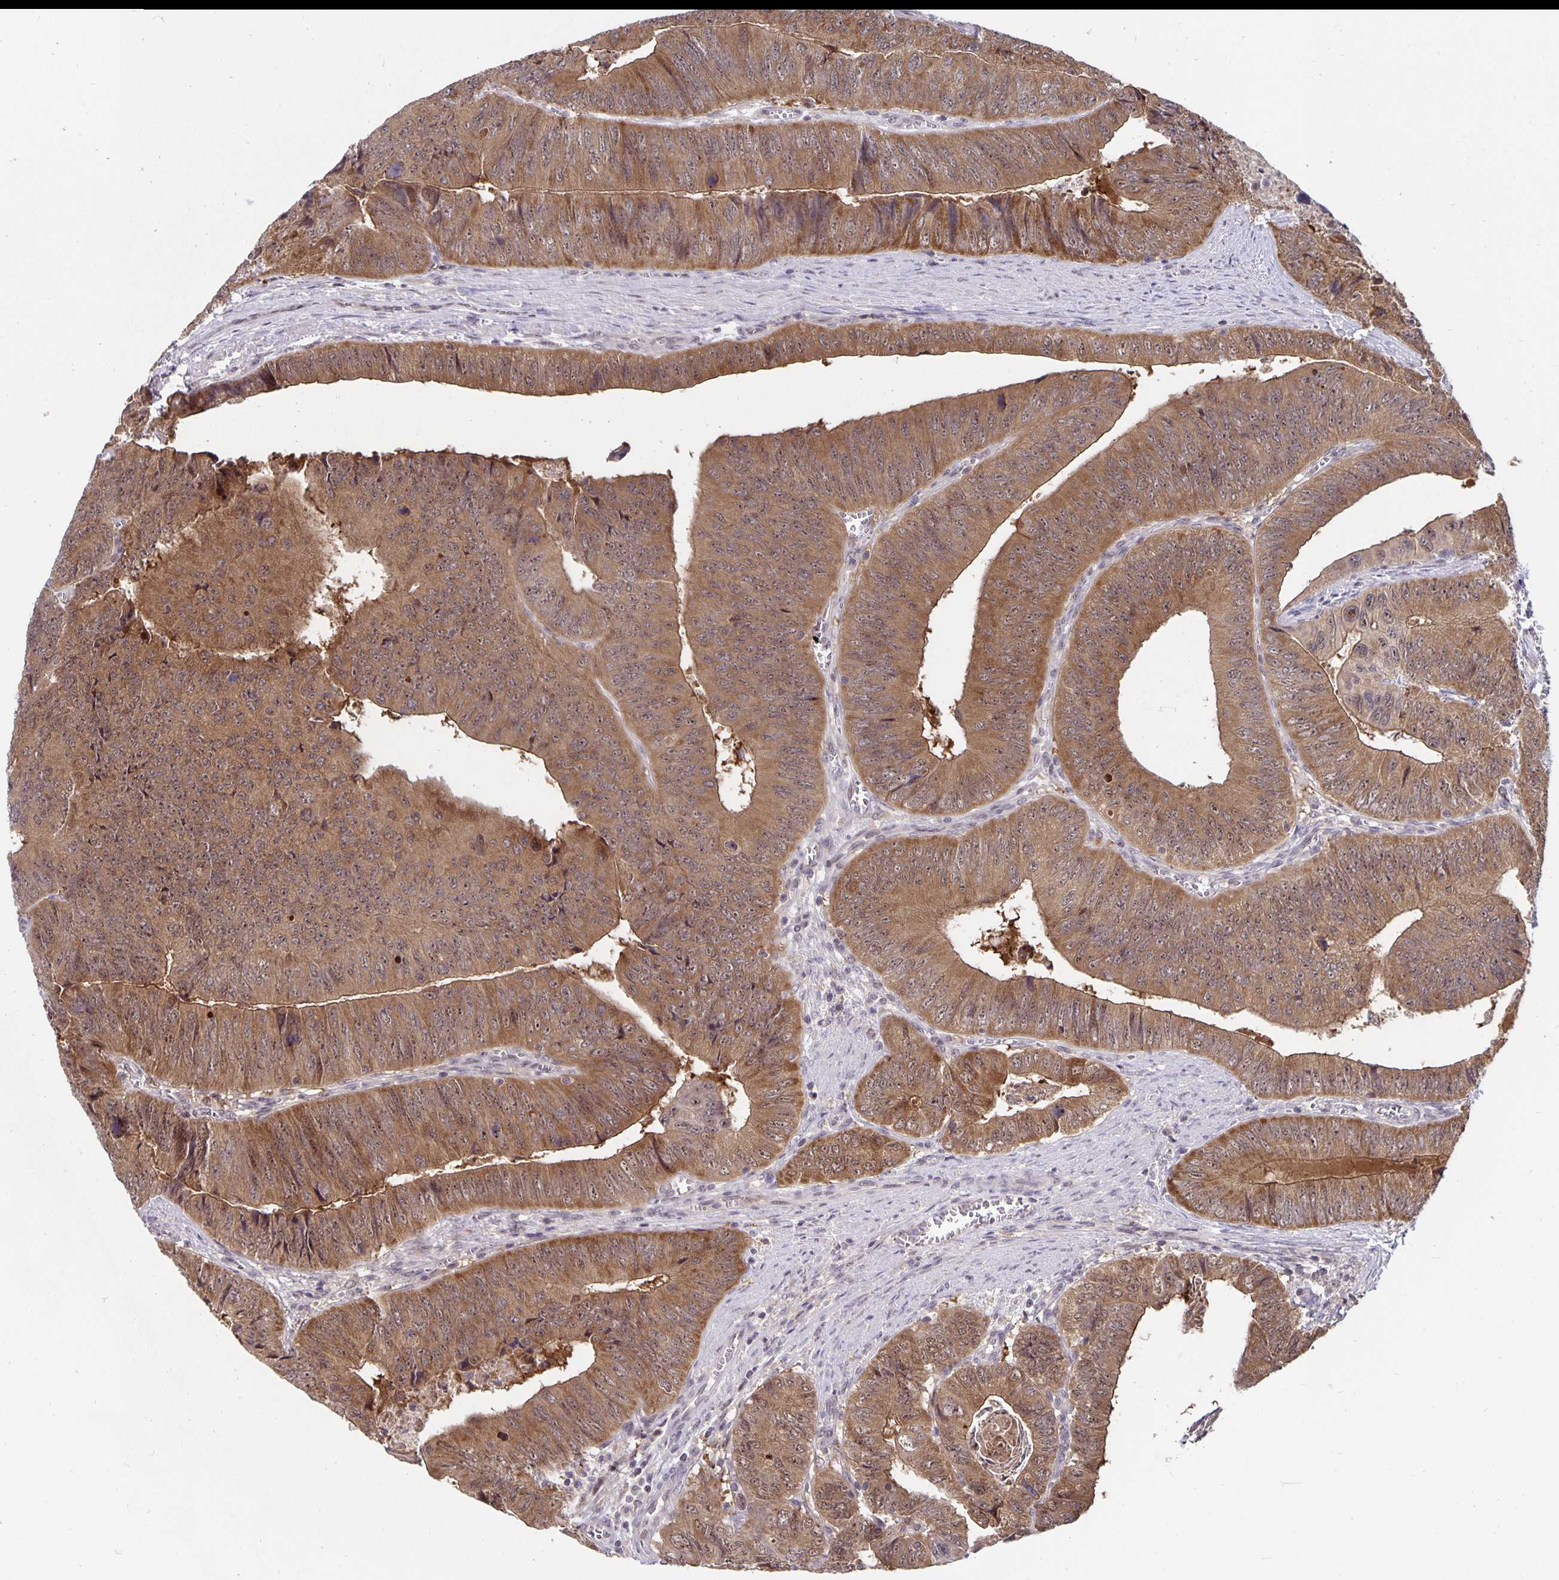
{"staining": {"intensity": "moderate", "quantity": ">75%", "location": "cytoplasmic/membranous,nuclear"}, "tissue": "colorectal cancer", "cell_type": "Tumor cells", "image_type": "cancer", "snomed": [{"axis": "morphology", "description": "Adenocarcinoma, NOS"}, {"axis": "topography", "description": "Colon"}], "caption": "Immunohistochemical staining of human colorectal cancer exhibits medium levels of moderate cytoplasmic/membranous and nuclear staining in approximately >75% of tumor cells.", "gene": "EXOC6B", "patient": {"sex": "female", "age": 84}}